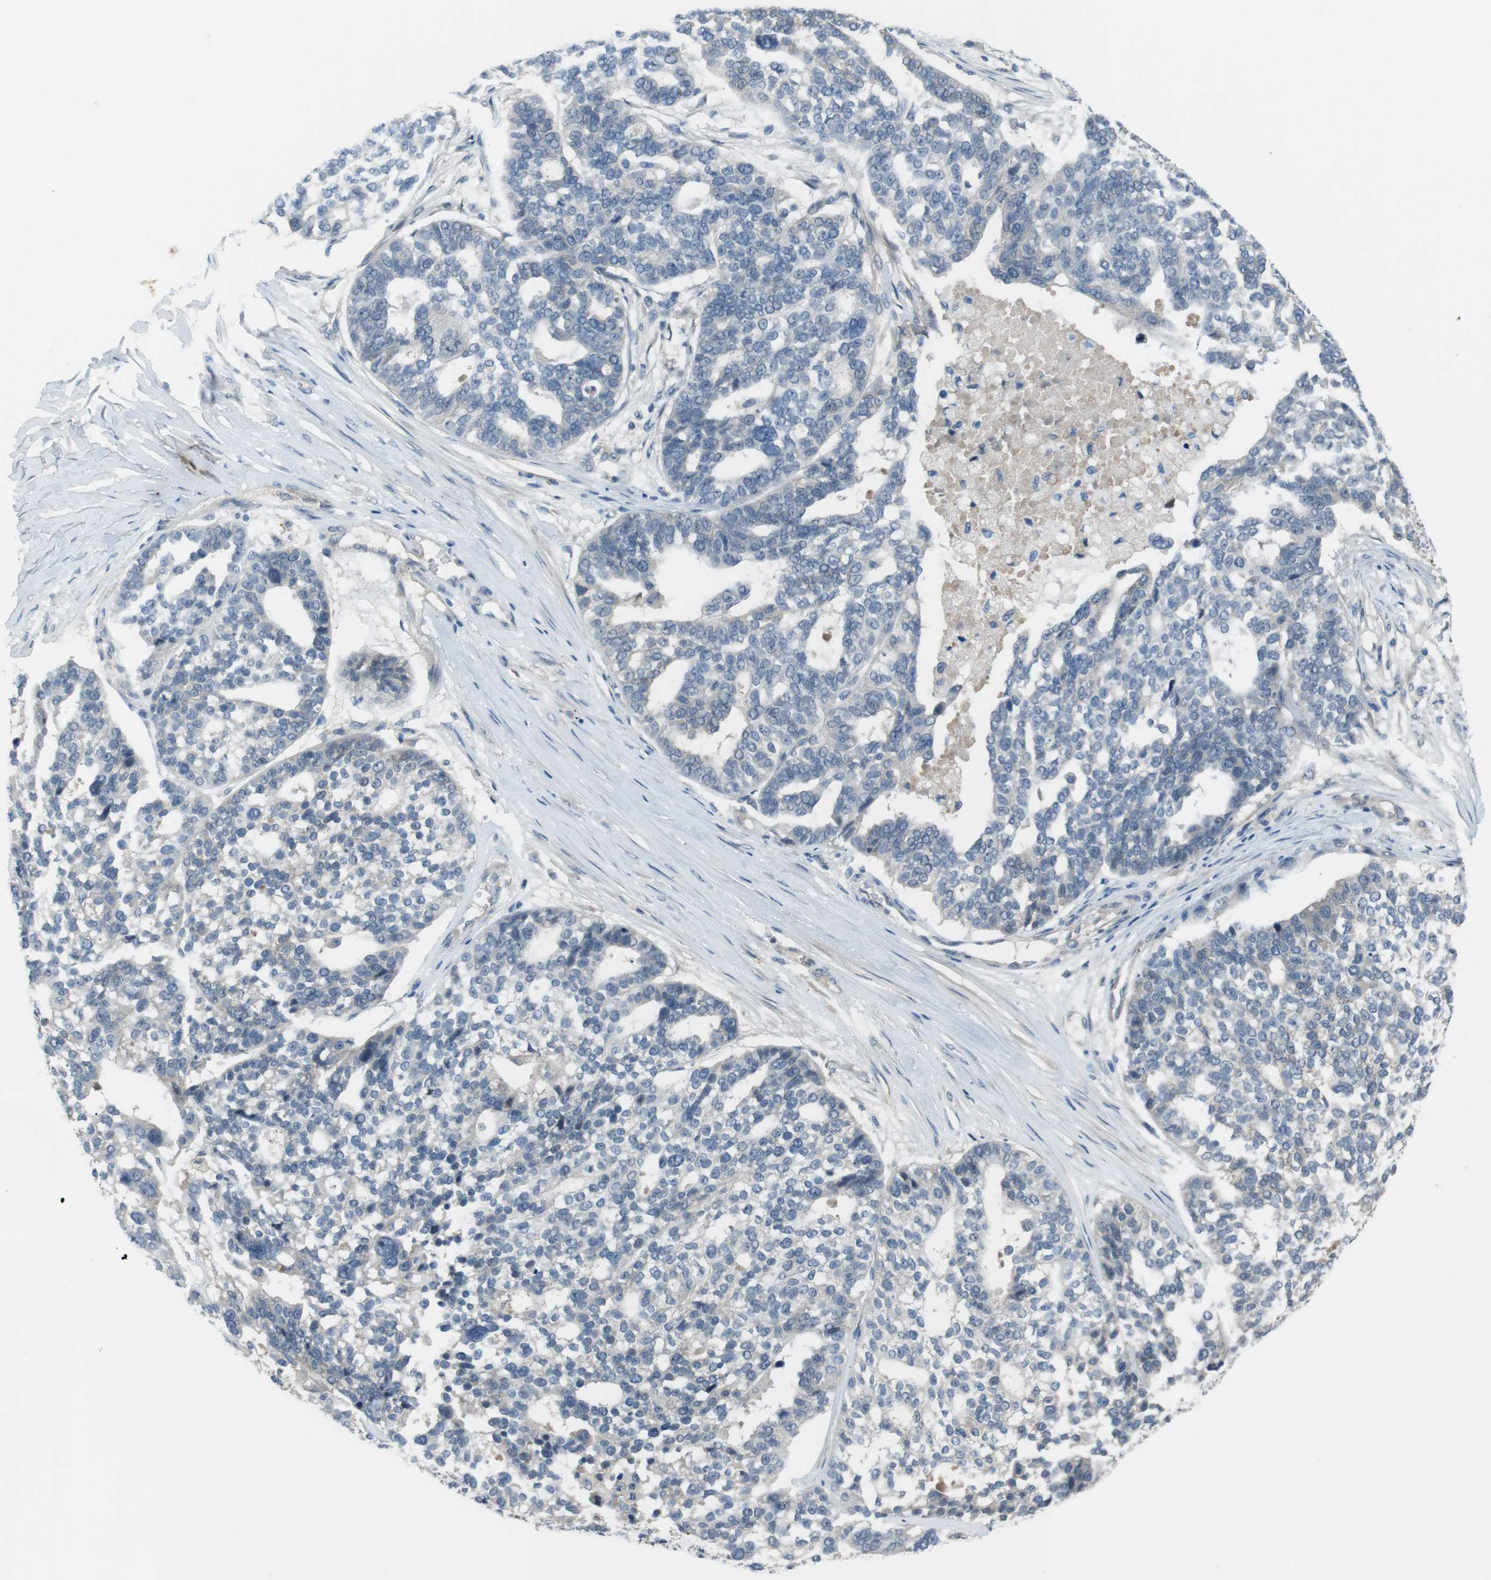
{"staining": {"intensity": "negative", "quantity": "none", "location": "none"}, "tissue": "ovarian cancer", "cell_type": "Tumor cells", "image_type": "cancer", "snomed": [{"axis": "morphology", "description": "Cystadenocarcinoma, serous, NOS"}, {"axis": "topography", "description": "Ovary"}], "caption": "High power microscopy histopathology image of an immunohistochemistry image of ovarian serous cystadenocarcinoma, revealing no significant staining in tumor cells.", "gene": "ANK2", "patient": {"sex": "female", "age": 59}}